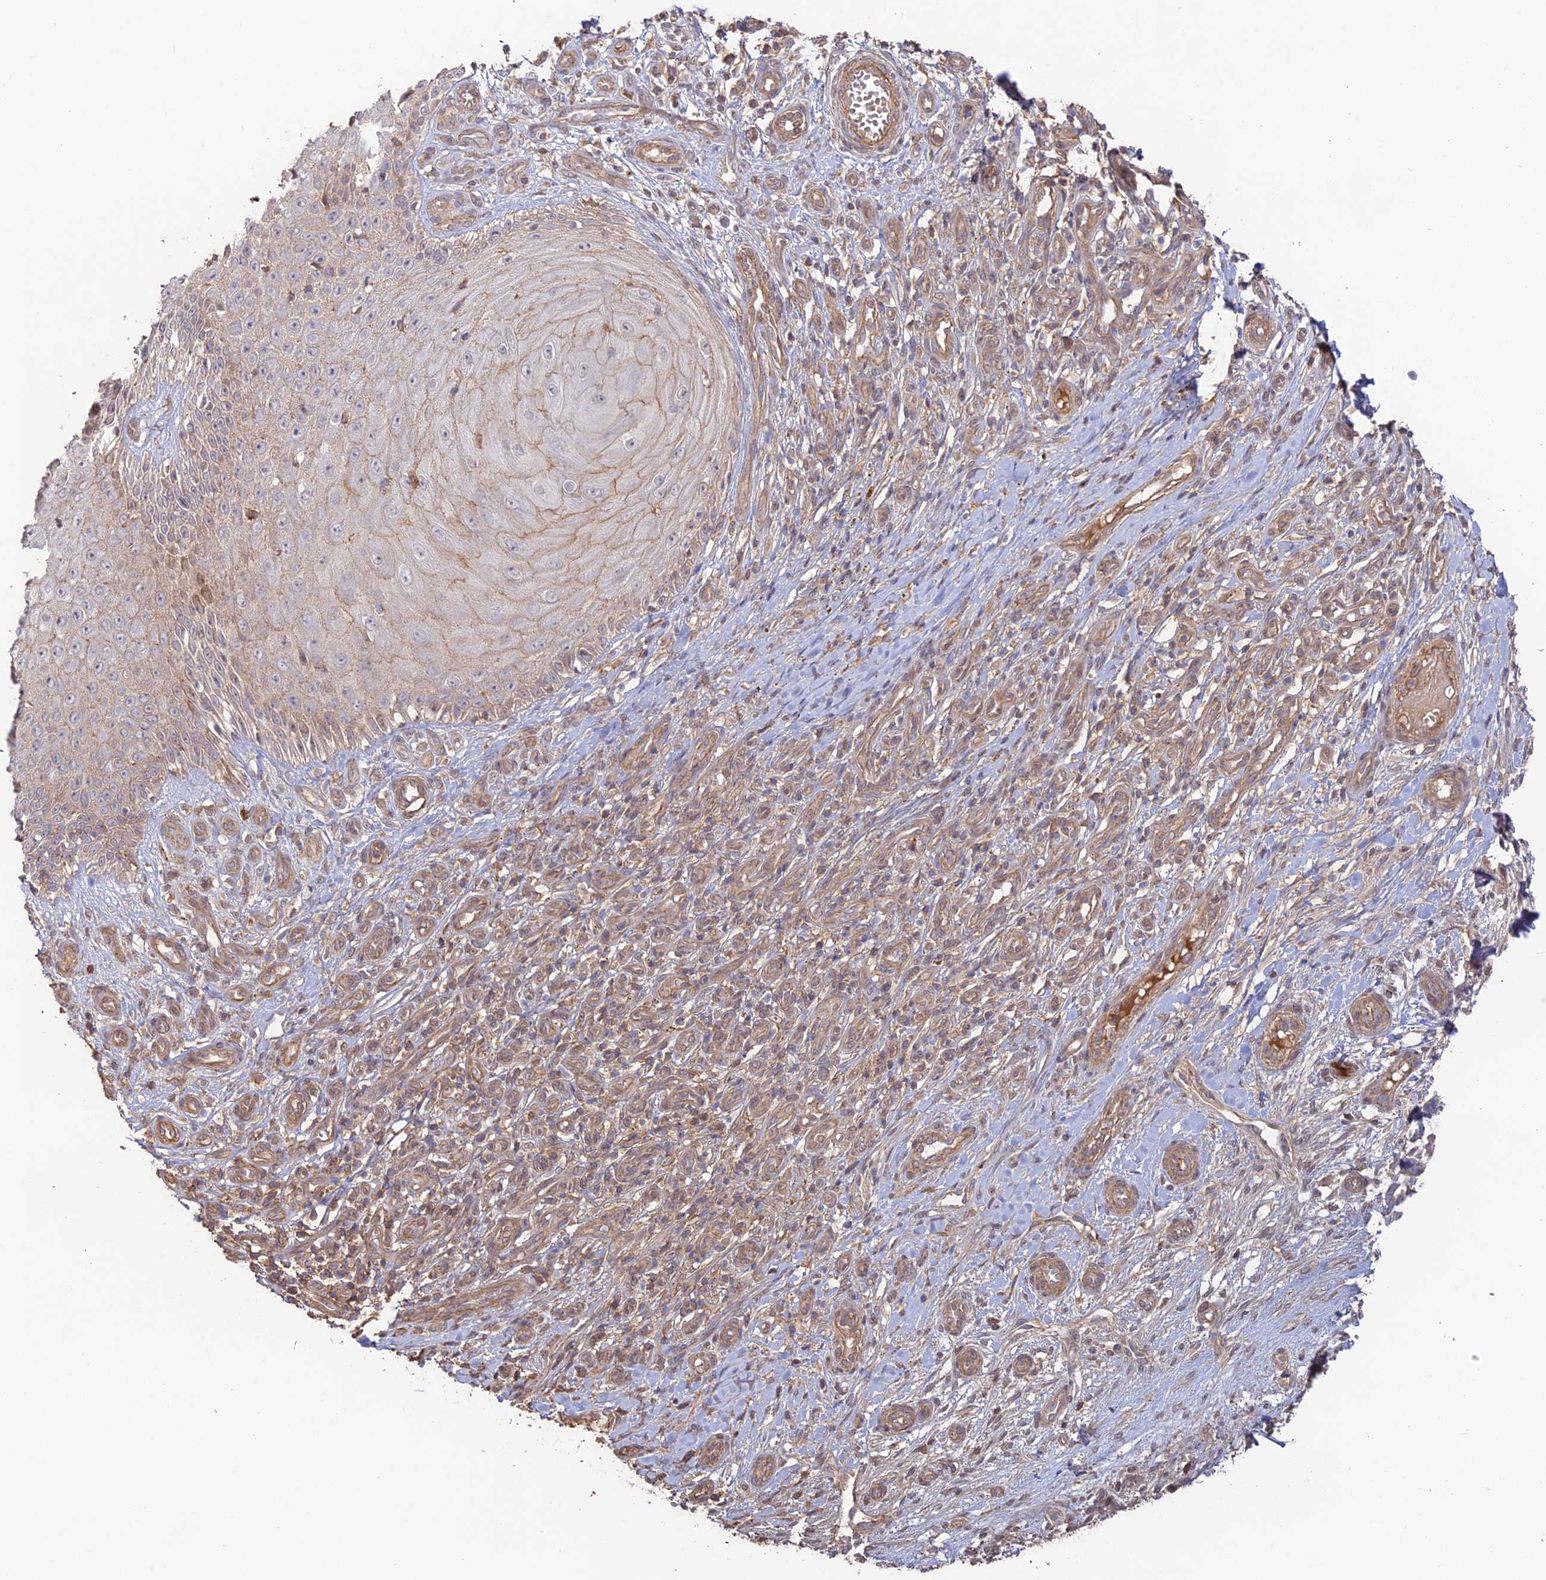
{"staining": {"intensity": "weak", "quantity": ">75%", "location": "cytoplasmic/membranous"}, "tissue": "skin cancer", "cell_type": "Tumor cells", "image_type": "cancer", "snomed": [{"axis": "morphology", "description": "Basal cell carcinoma"}, {"axis": "topography", "description": "Skin"}], "caption": "About >75% of tumor cells in human skin basal cell carcinoma reveal weak cytoplasmic/membranous protein positivity as visualized by brown immunohistochemical staining.", "gene": "CLCF1", "patient": {"sex": "male", "age": 88}}